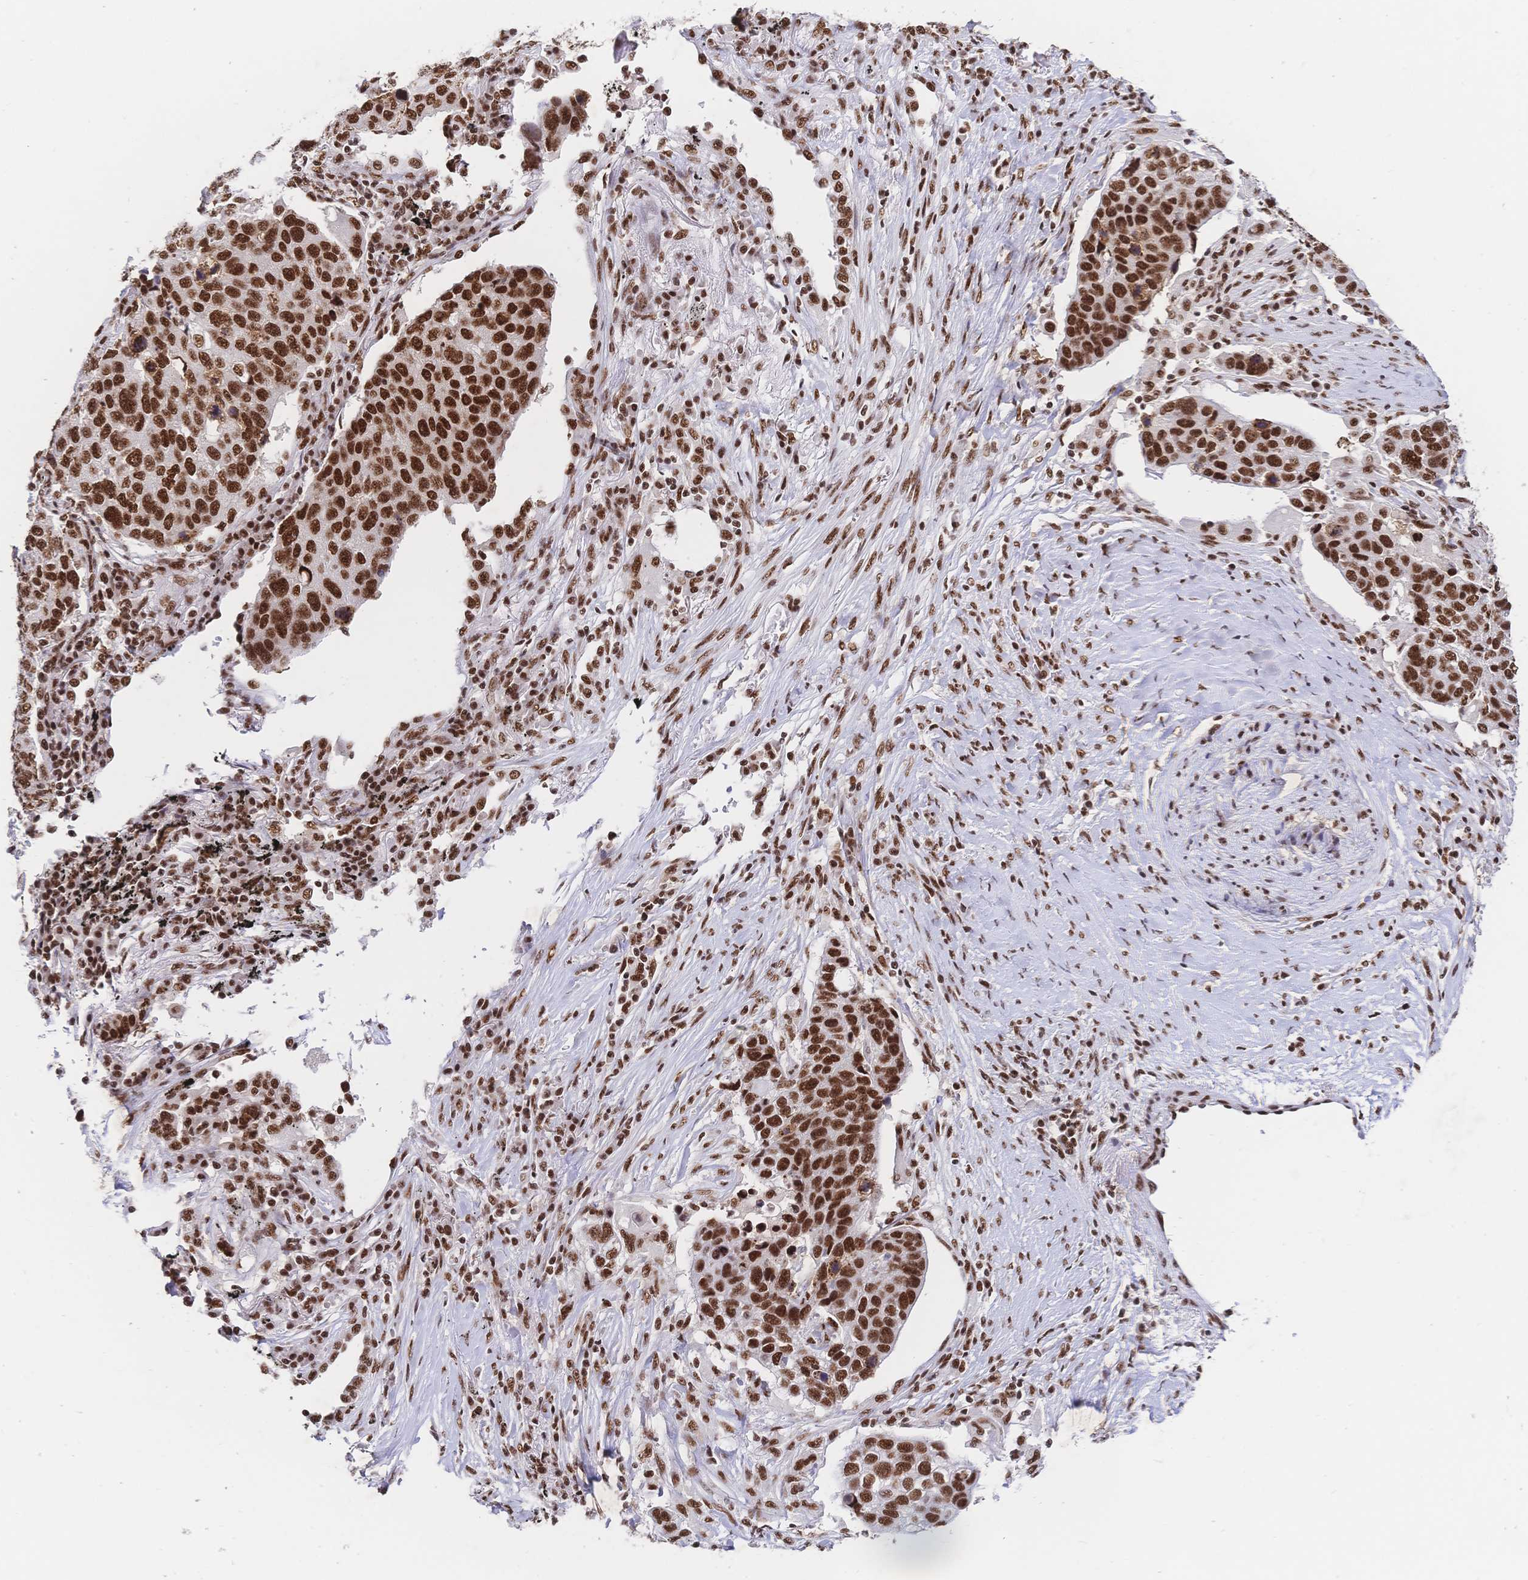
{"staining": {"intensity": "strong", "quantity": ">75%", "location": "nuclear"}, "tissue": "lung cancer", "cell_type": "Tumor cells", "image_type": "cancer", "snomed": [{"axis": "morphology", "description": "Squamous cell carcinoma, NOS"}, {"axis": "topography", "description": "Lymph node"}, {"axis": "topography", "description": "Lung"}], "caption": "Lung squamous cell carcinoma stained with a brown dye shows strong nuclear positive expression in about >75% of tumor cells.", "gene": "SRSF1", "patient": {"sex": "male", "age": 61}}